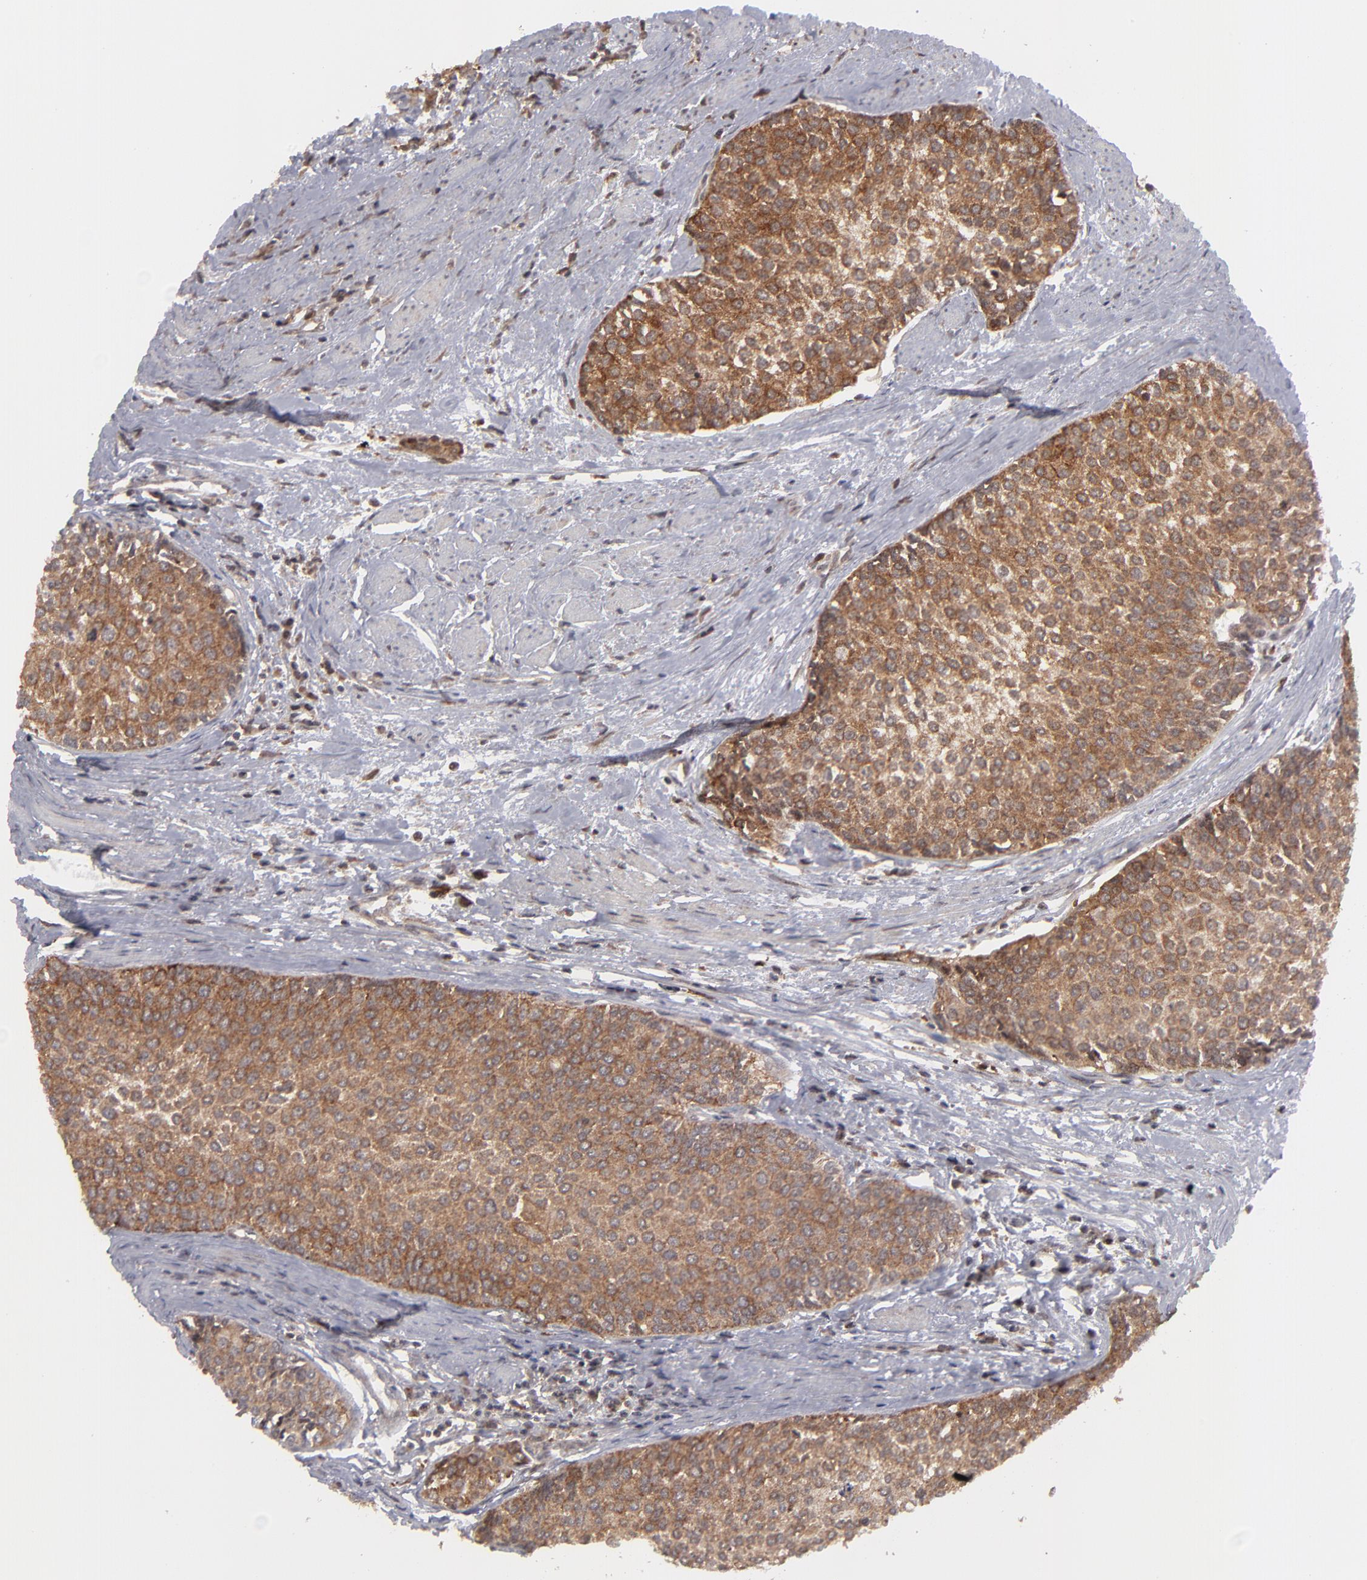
{"staining": {"intensity": "strong", "quantity": ">75%", "location": "cytoplasmic/membranous,nuclear"}, "tissue": "urothelial cancer", "cell_type": "Tumor cells", "image_type": "cancer", "snomed": [{"axis": "morphology", "description": "Urothelial carcinoma, Low grade"}, {"axis": "topography", "description": "Urinary bladder"}], "caption": "A brown stain highlights strong cytoplasmic/membranous and nuclear positivity of a protein in urothelial carcinoma (low-grade) tumor cells.", "gene": "RGS6", "patient": {"sex": "female", "age": 73}}